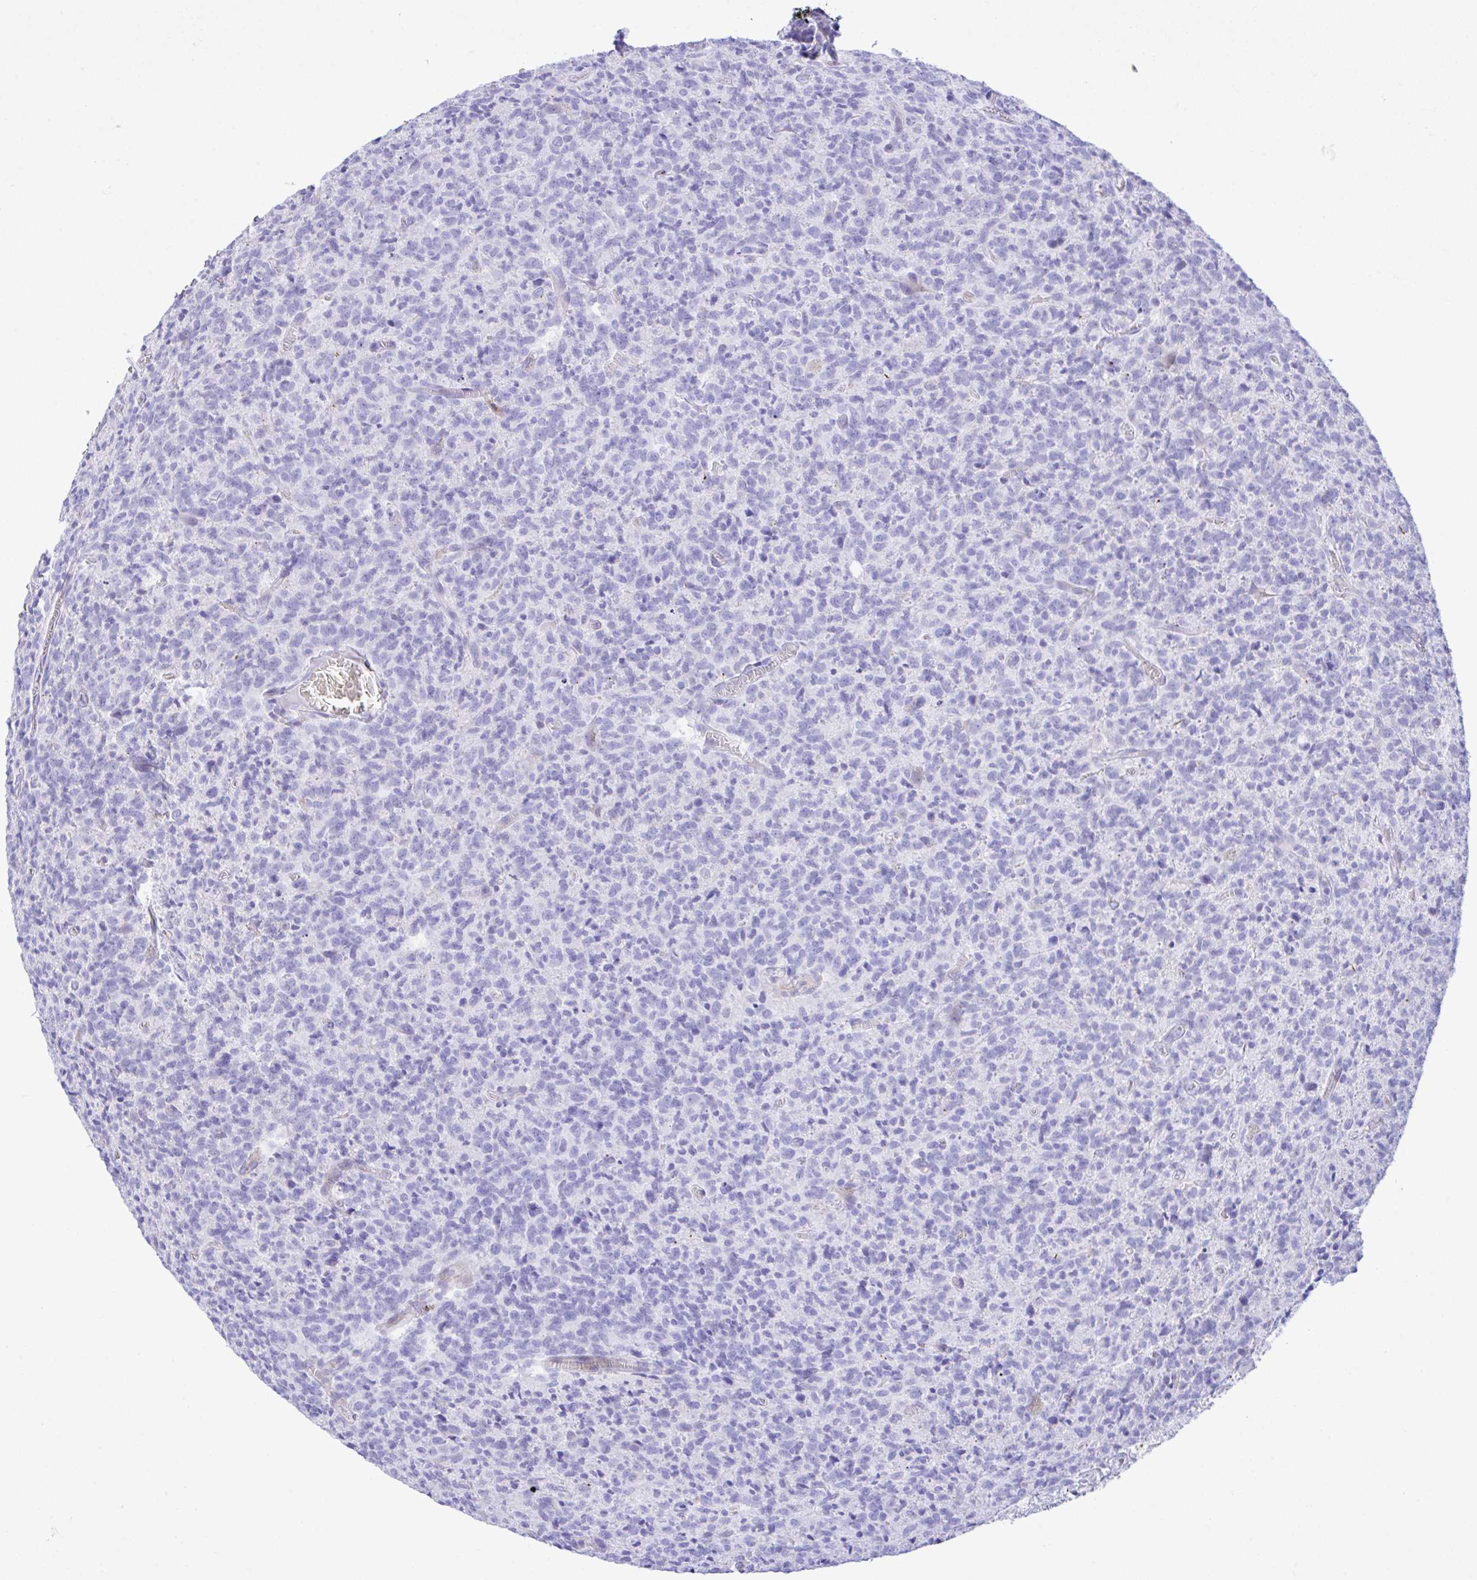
{"staining": {"intensity": "negative", "quantity": "none", "location": "none"}, "tissue": "glioma", "cell_type": "Tumor cells", "image_type": "cancer", "snomed": [{"axis": "morphology", "description": "Glioma, malignant, High grade"}, {"axis": "topography", "description": "Brain"}], "caption": "High power microscopy micrograph of an immunohistochemistry (IHC) histopathology image of malignant high-grade glioma, revealing no significant staining in tumor cells.", "gene": "ZNF221", "patient": {"sex": "male", "age": 76}}